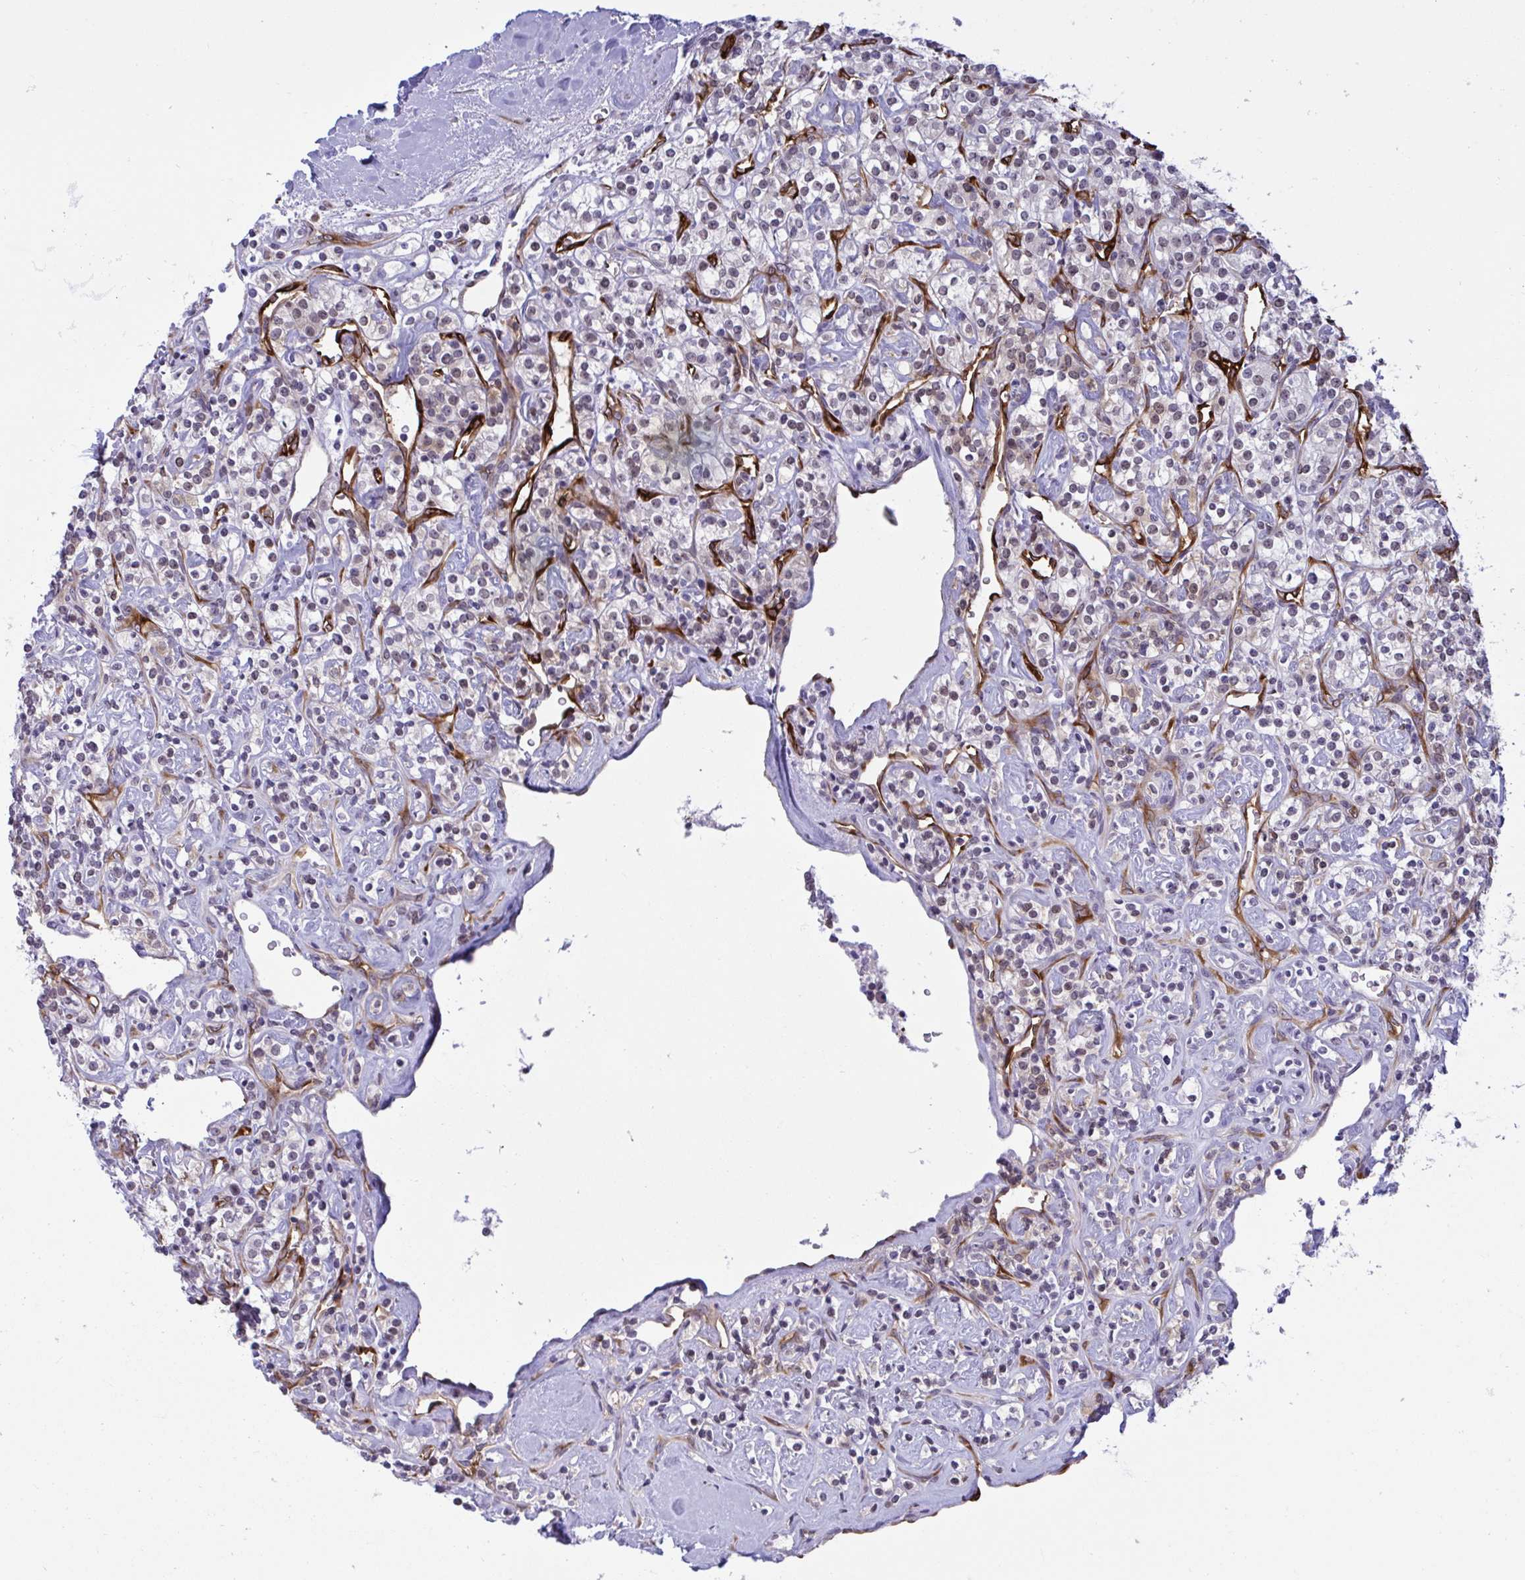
{"staining": {"intensity": "negative", "quantity": "none", "location": "none"}, "tissue": "renal cancer", "cell_type": "Tumor cells", "image_type": "cancer", "snomed": [{"axis": "morphology", "description": "Adenocarcinoma, NOS"}, {"axis": "topography", "description": "Kidney"}], "caption": "Renal adenocarcinoma stained for a protein using immunohistochemistry displays no expression tumor cells.", "gene": "EML1", "patient": {"sex": "male", "age": 77}}